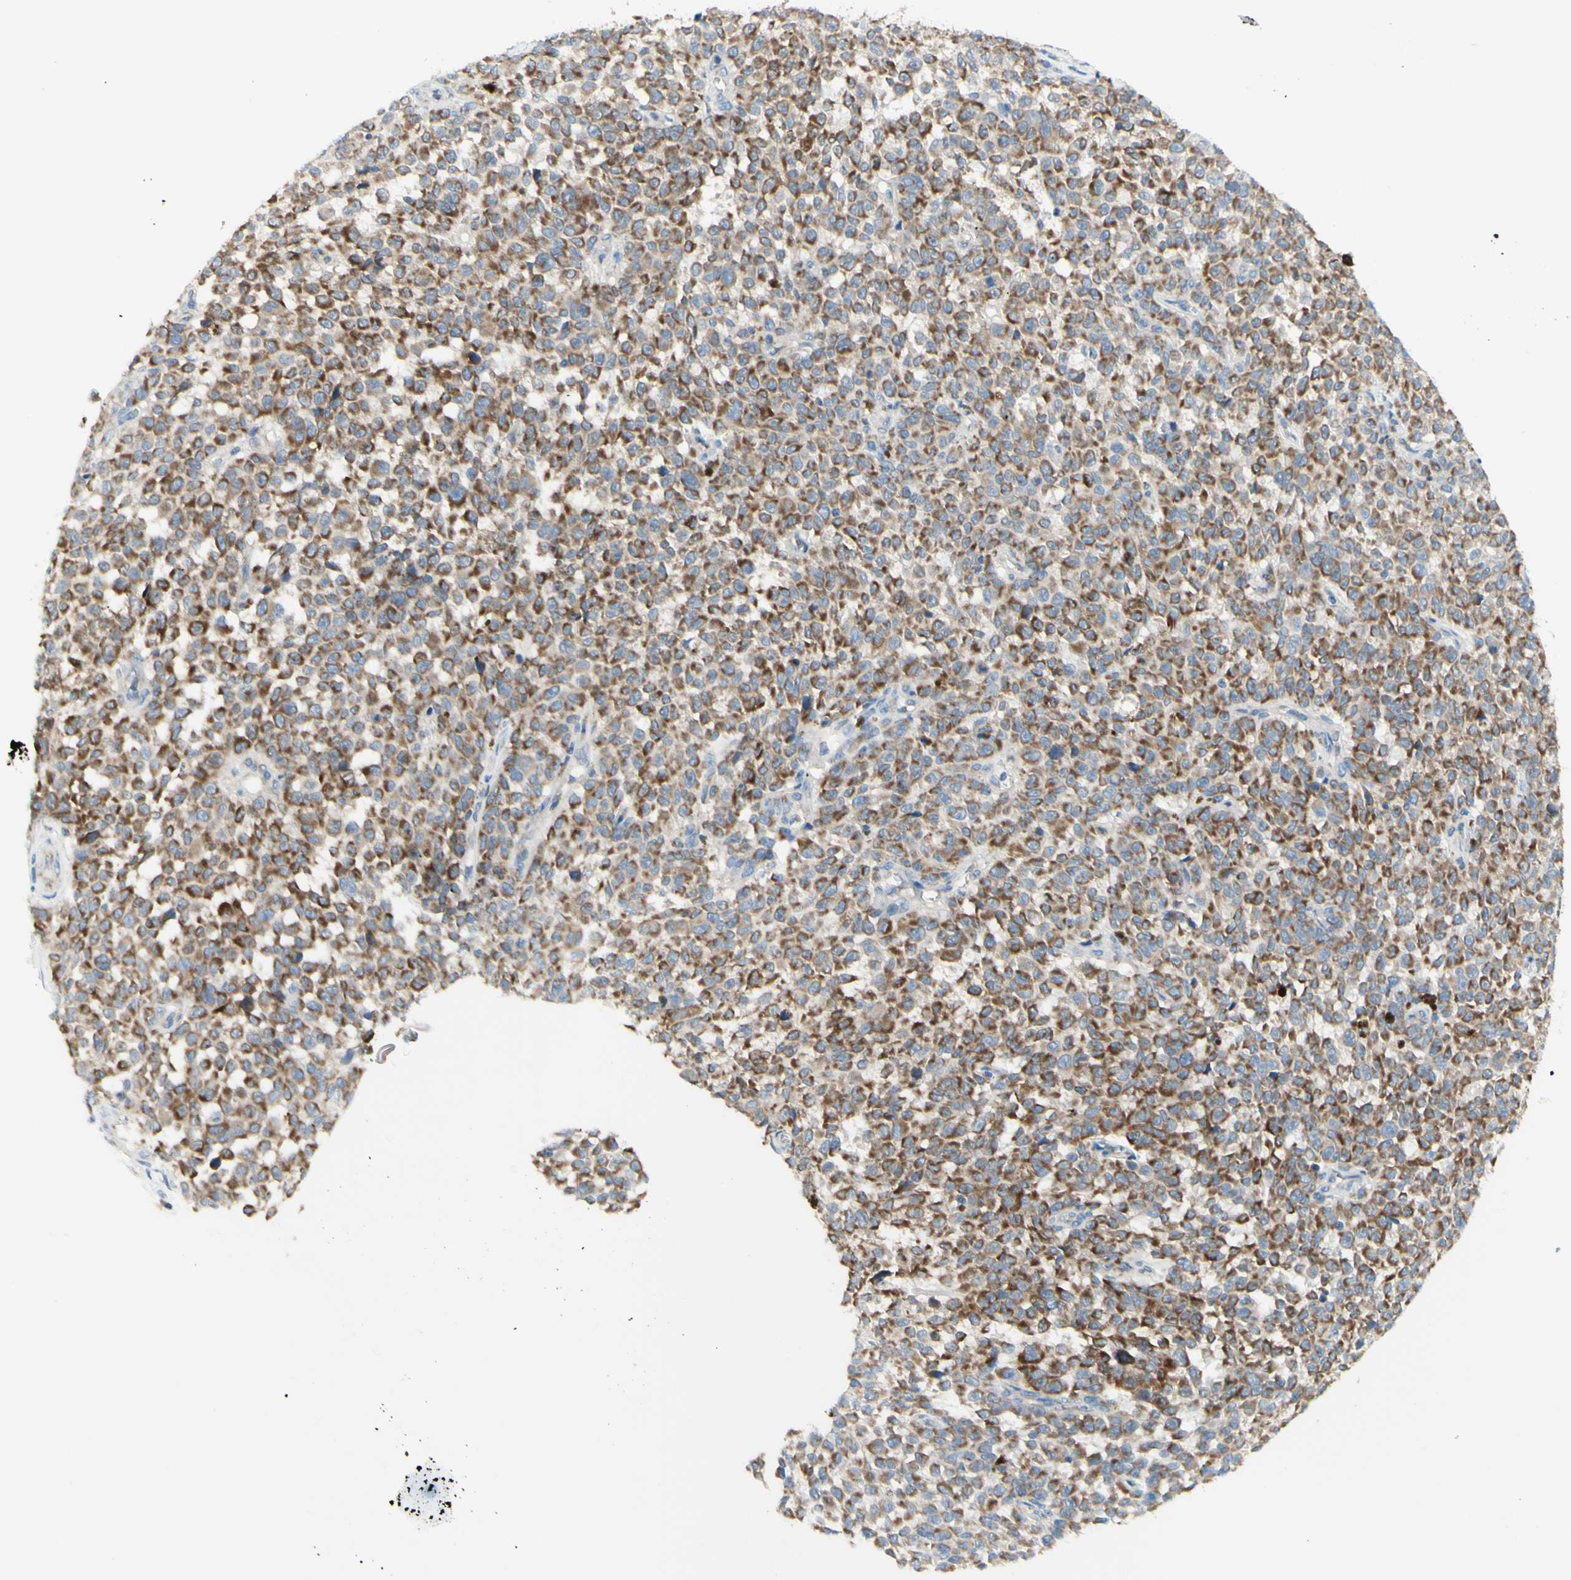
{"staining": {"intensity": "moderate", "quantity": ">75%", "location": "cytoplasmic/membranous"}, "tissue": "melanoma", "cell_type": "Tumor cells", "image_type": "cancer", "snomed": [{"axis": "morphology", "description": "Malignant melanoma, NOS"}, {"axis": "topography", "description": "Skin"}], "caption": "Immunohistochemistry (IHC) (DAB) staining of human melanoma exhibits moderate cytoplasmic/membranous protein staining in approximately >75% of tumor cells.", "gene": "ARMC10", "patient": {"sex": "female", "age": 82}}